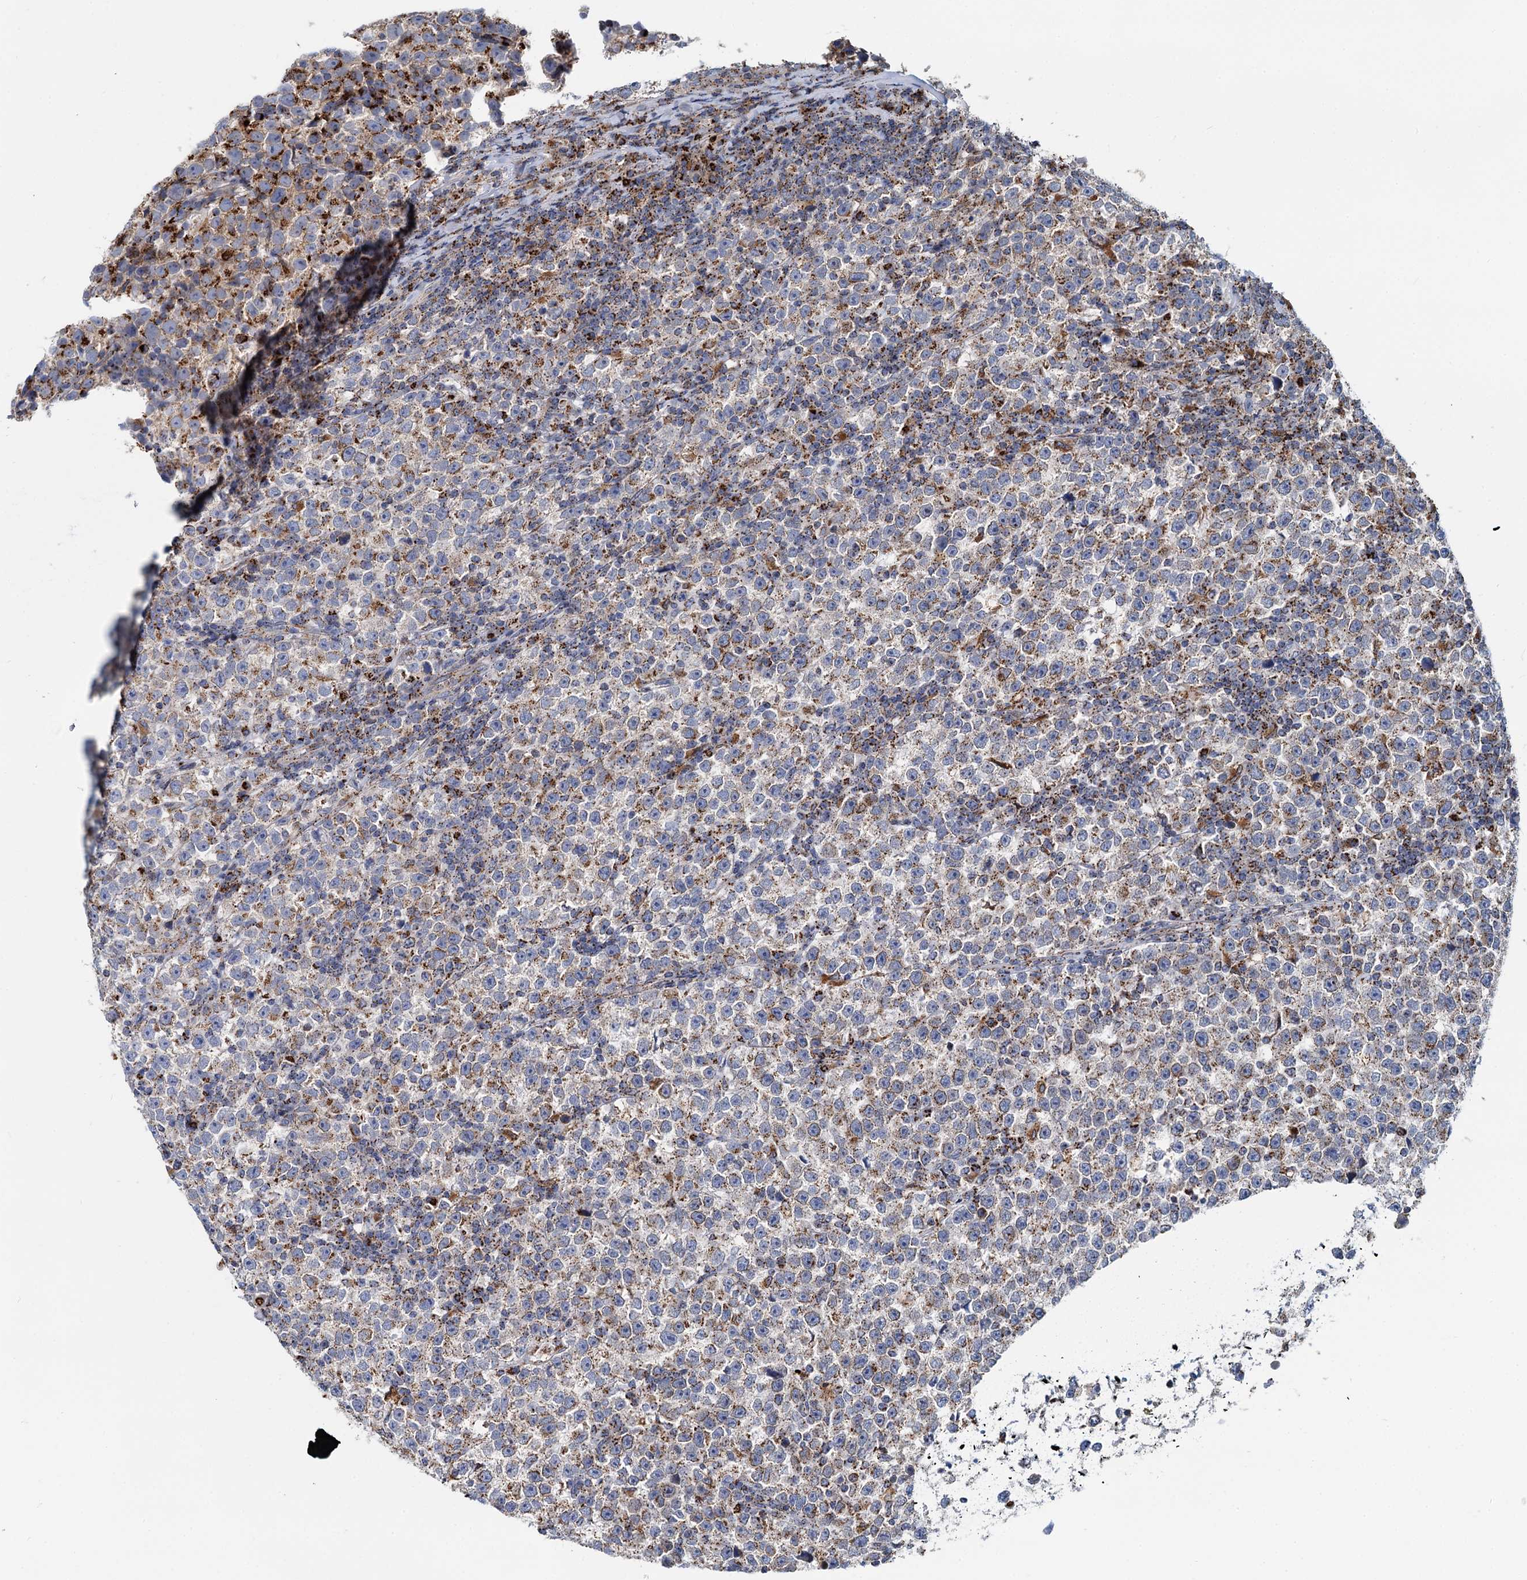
{"staining": {"intensity": "moderate", "quantity": ">75%", "location": "cytoplasmic/membranous"}, "tissue": "testis cancer", "cell_type": "Tumor cells", "image_type": "cancer", "snomed": [{"axis": "morphology", "description": "Normal tissue, NOS"}, {"axis": "morphology", "description": "Seminoma, NOS"}, {"axis": "topography", "description": "Testis"}], "caption": "A high-resolution micrograph shows immunohistochemistry (IHC) staining of testis cancer, which reveals moderate cytoplasmic/membranous positivity in approximately >75% of tumor cells.", "gene": "SUPT20H", "patient": {"sex": "male", "age": 43}}